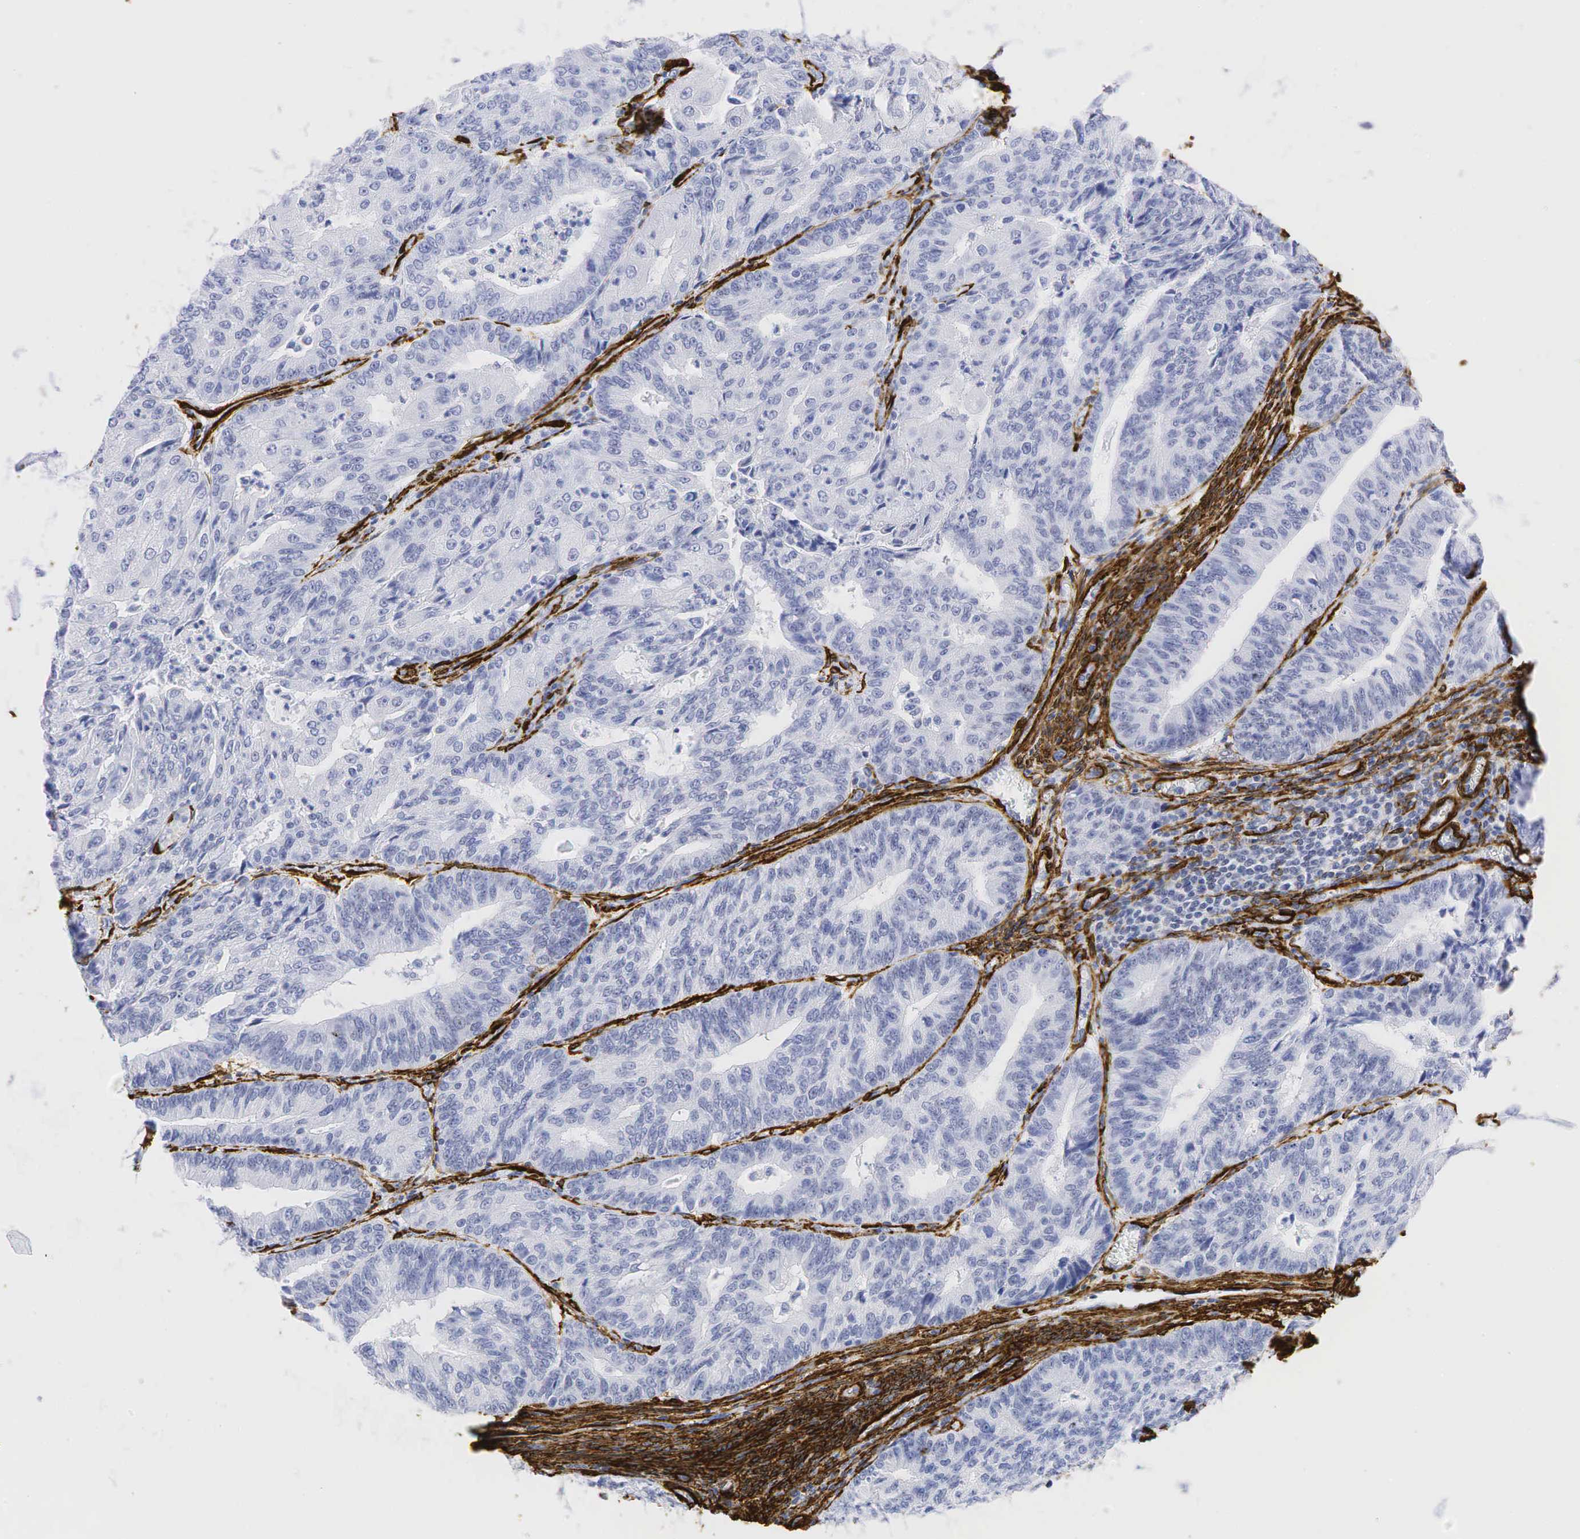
{"staining": {"intensity": "negative", "quantity": "none", "location": "none"}, "tissue": "endometrial cancer", "cell_type": "Tumor cells", "image_type": "cancer", "snomed": [{"axis": "morphology", "description": "Adenocarcinoma, NOS"}, {"axis": "topography", "description": "Endometrium"}], "caption": "Immunohistochemistry photomicrograph of neoplastic tissue: adenocarcinoma (endometrial) stained with DAB exhibits no significant protein expression in tumor cells. (DAB (3,3'-diaminobenzidine) IHC, high magnification).", "gene": "ACTA2", "patient": {"sex": "female", "age": 56}}